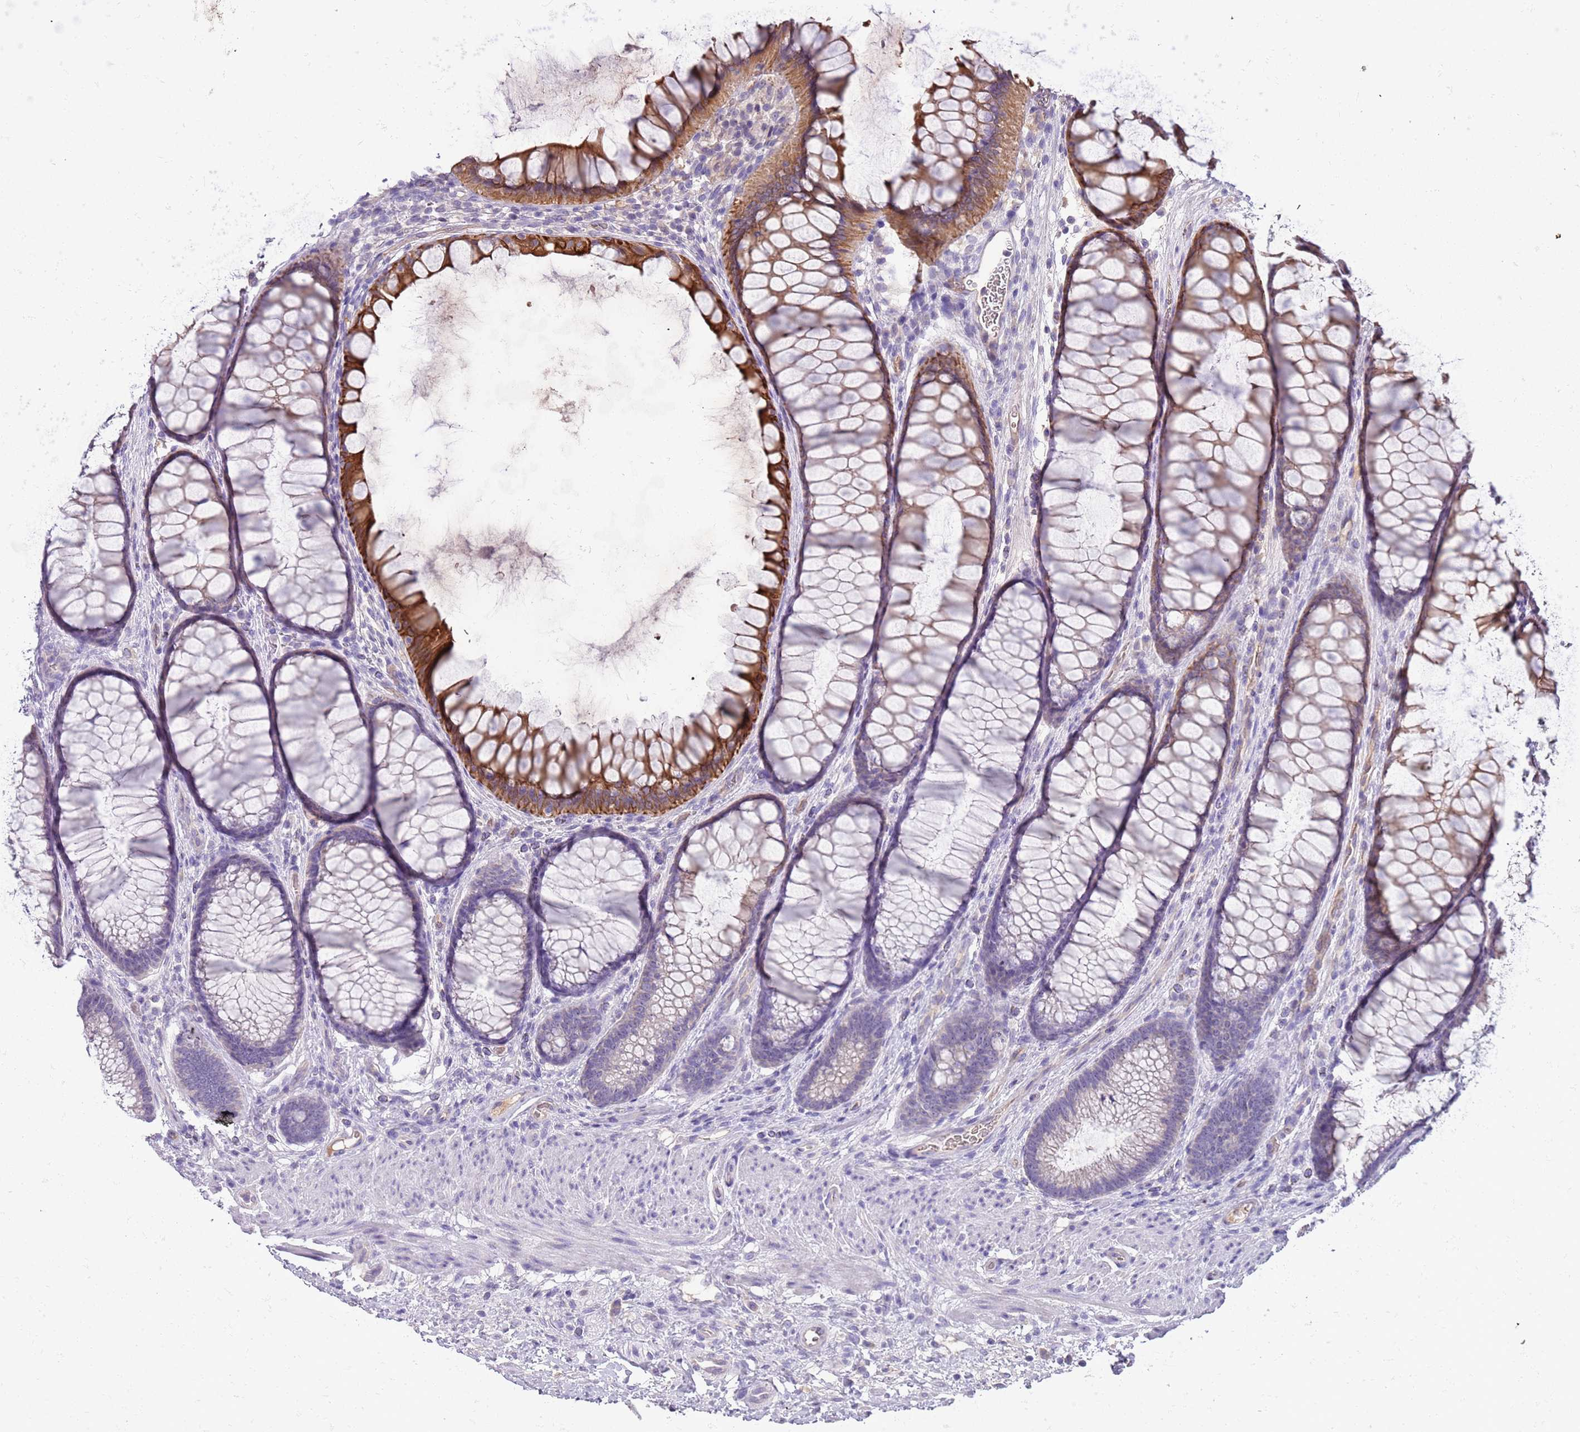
{"staining": {"intensity": "negative", "quantity": "none", "location": "none"}, "tissue": "colon", "cell_type": "Endothelial cells", "image_type": "normal", "snomed": [{"axis": "morphology", "description": "Normal tissue, NOS"}, {"axis": "topography", "description": "Colon"}], "caption": "Immunohistochemistry photomicrograph of benign human colon stained for a protein (brown), which displays no expression in endothelial cells.", "gene": "HES3", "patient": {"sex": "female", "age": 82}}